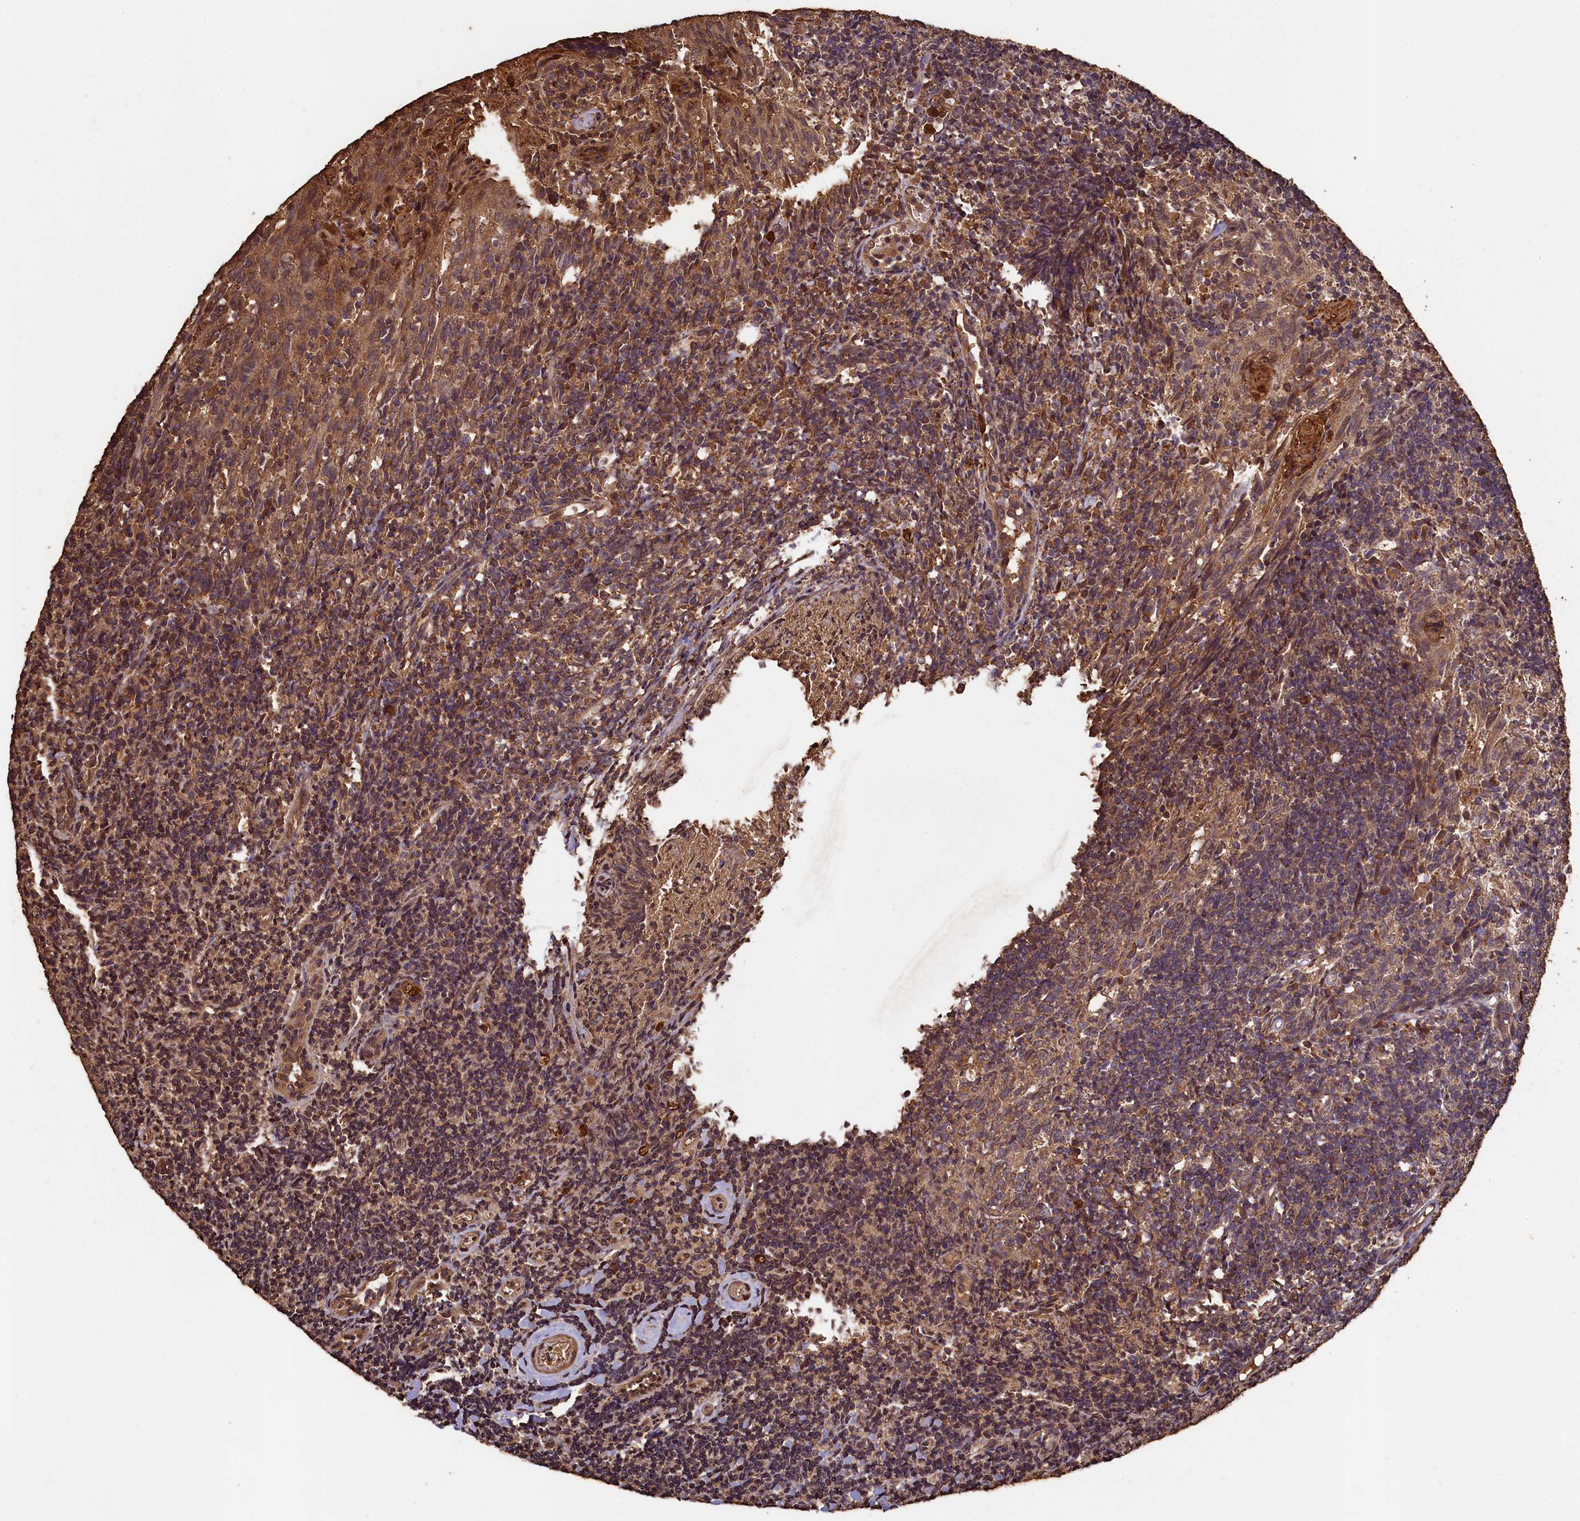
{"staining": {"intensity": "moderate", "quantity": ">75%", "location": "cytoplasmic/membranous,nuclear"}, "tissue": "tonsil", "cell_type": "Germinal center cells", "image_type": "normal", "snomed": [{"axis": "morphology", "description": "Normal tissue, NOS"}, {"axis": "topography", "description": "Tonsil"}], "caption": "Immunohistochemistry (DAB) staining of normal tonsil exhibits moderate cytoplasmic/membranous,nuclear protein expression in approximately >75% of germinal center cells. (Stains: DAB (3,3'-diaminobenzidine) in brown, nuclei in blue, Microscopy: brightfield microscopy at high magnification).", "gene": "CEP57L1", "patient": {"sex": "female", "age": 10}}